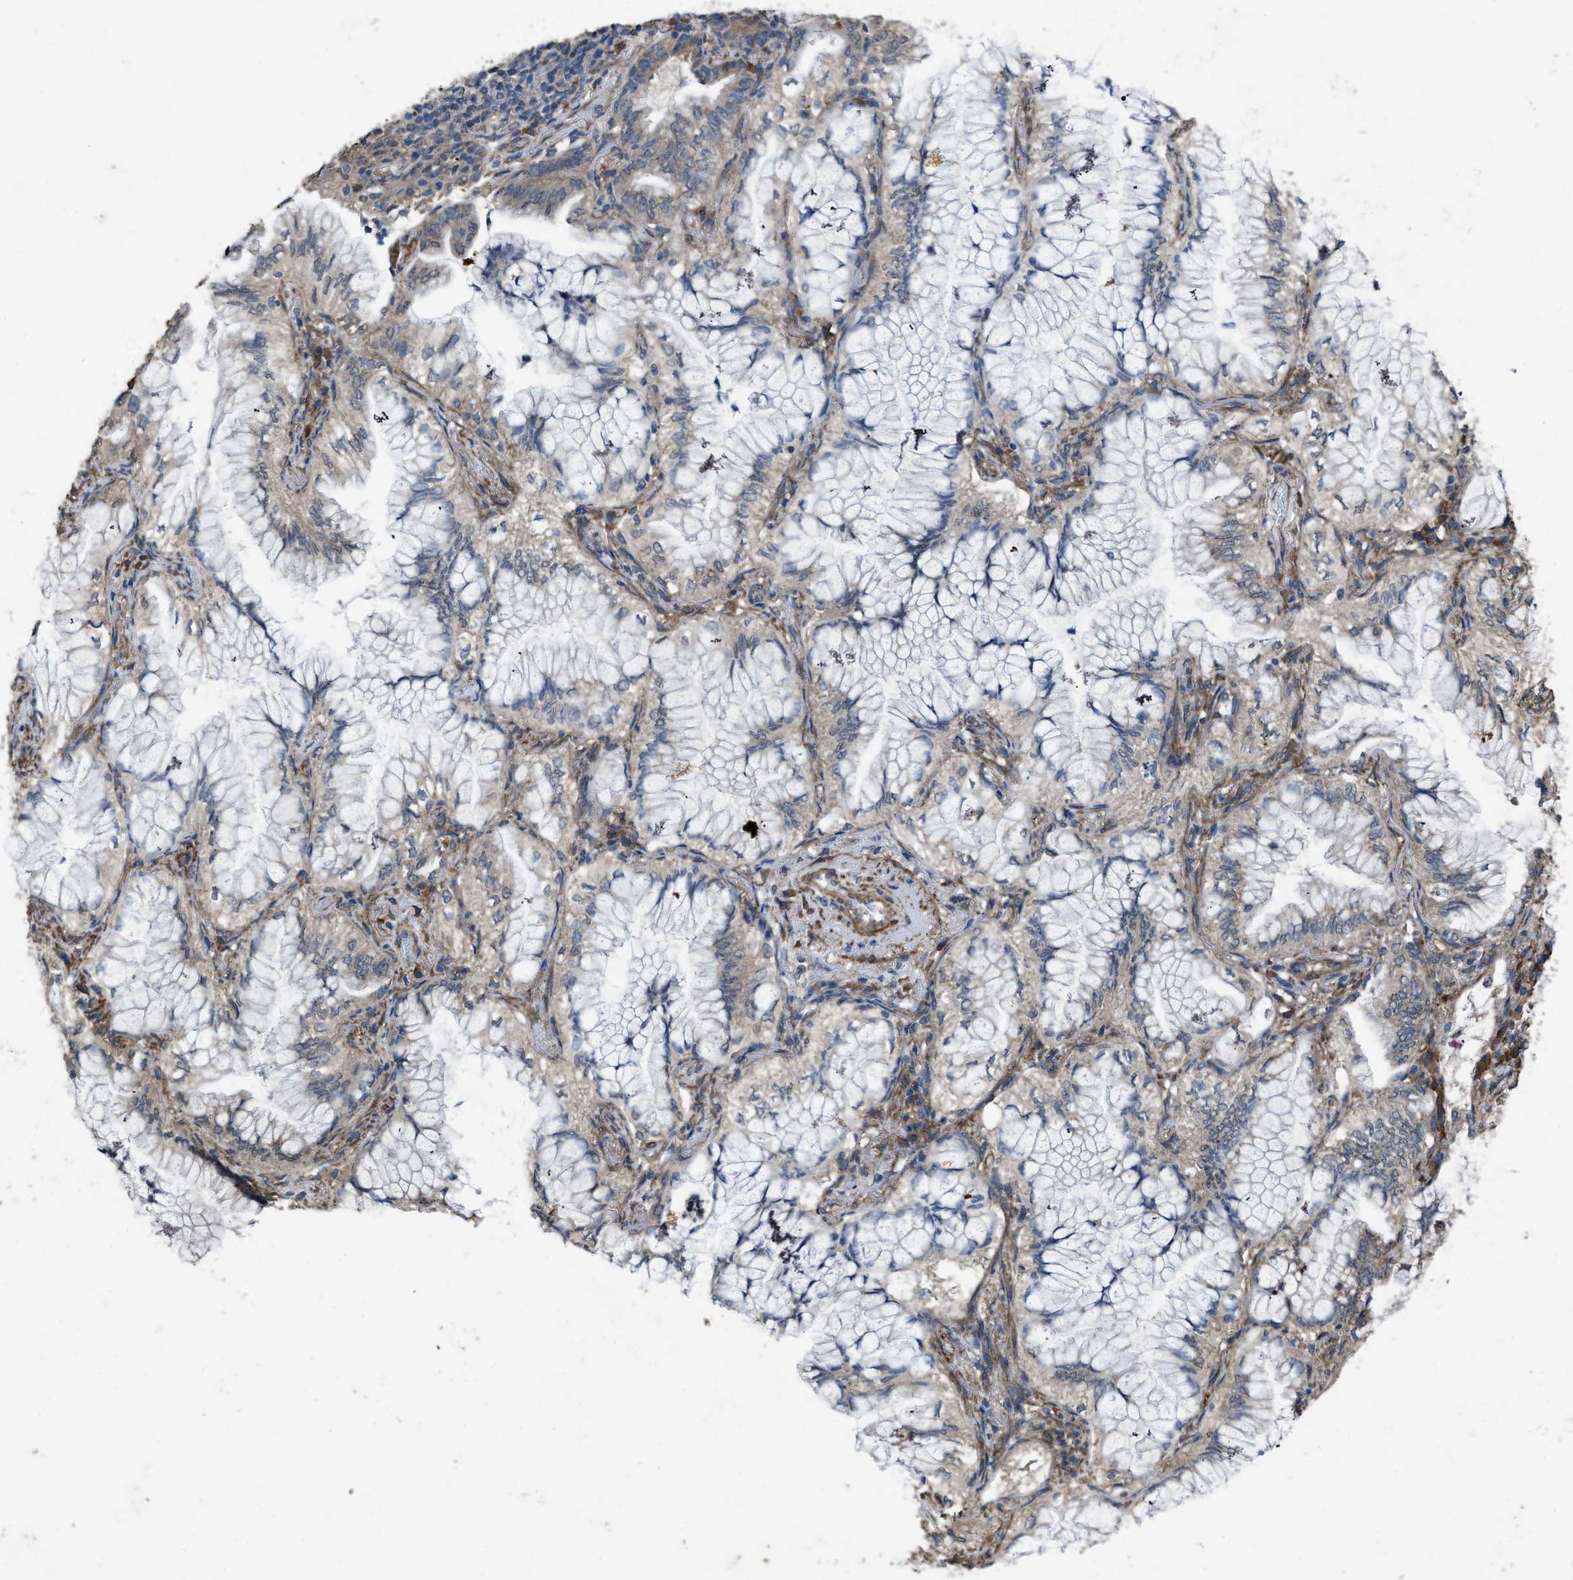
{"staining": {"intensity": "weak", "quantity": "<25%", "location": "cytoplasmic/membranous"}, "tissue": "lung cancer", "cell_type": "Tumor cells", "image_type": "cancer", "snomed": [{"axis": "morphology", "description": "Adenocarcinoma, NOS"}, {"axis": "topography", "description": "Lung"}], "caption": "DAB immunohistochemical staining of human adenocarcinoma (lung) shows no significant positivity in tumor cells.", "gene": "ARL6", "patient": {"sex": "female", "age": 70}}